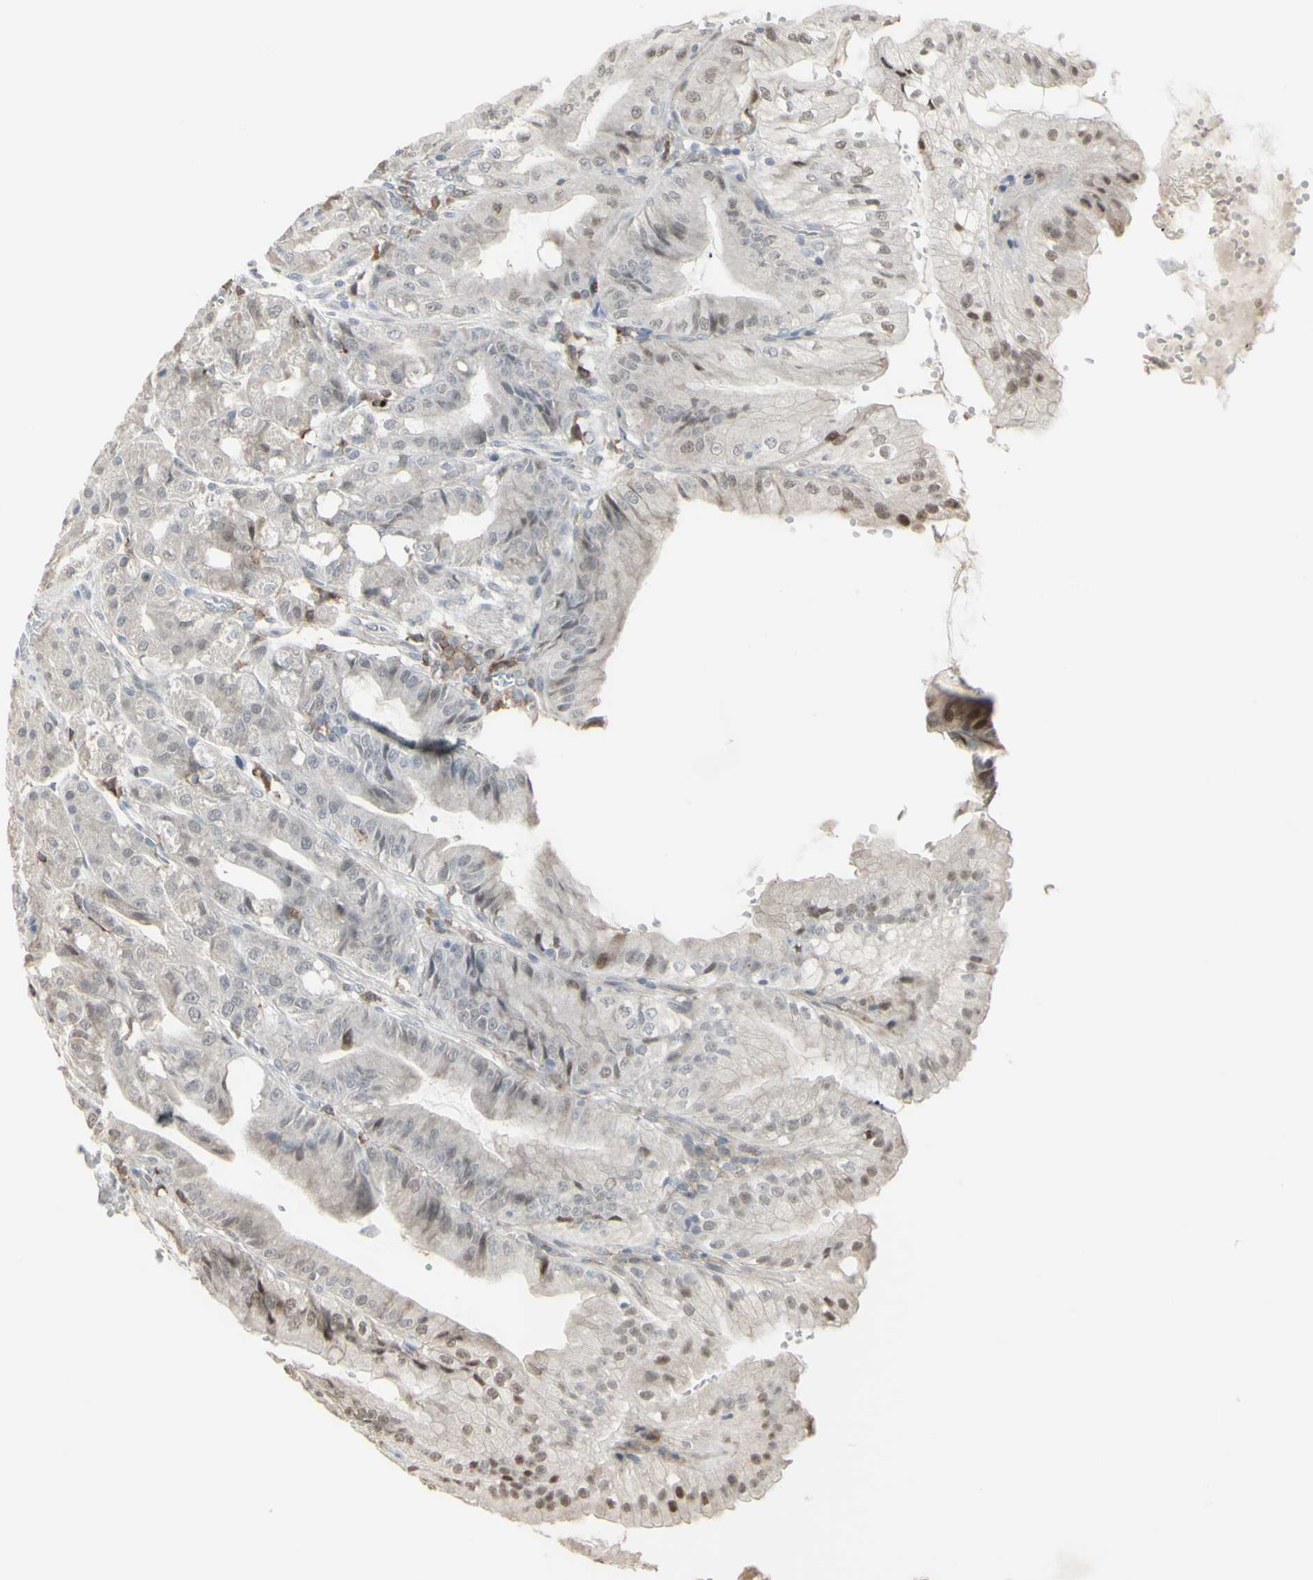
{"staining": {"intensity": "moderate", "quantity": "25%-75%", "location": "cytoplasmic/membranous,nuclear"}, "tissue": "stomach", "cell_type": "Glandular cells", "image_type": "normal", "snomed": [{"axis": "morphology", "description": "Normal tissue, NOS"}, {"axis": "topography", "description": "Stomach, lower"}], "caption": "Immunohistochemical staining of unremarkable human stomach reveals moderate cytoplasmic/membranous,nuclear protein positivity in about 25%-75% of glandular cells.", "gene": "CD33", "patient": {"sex": "male", "age": 71}}